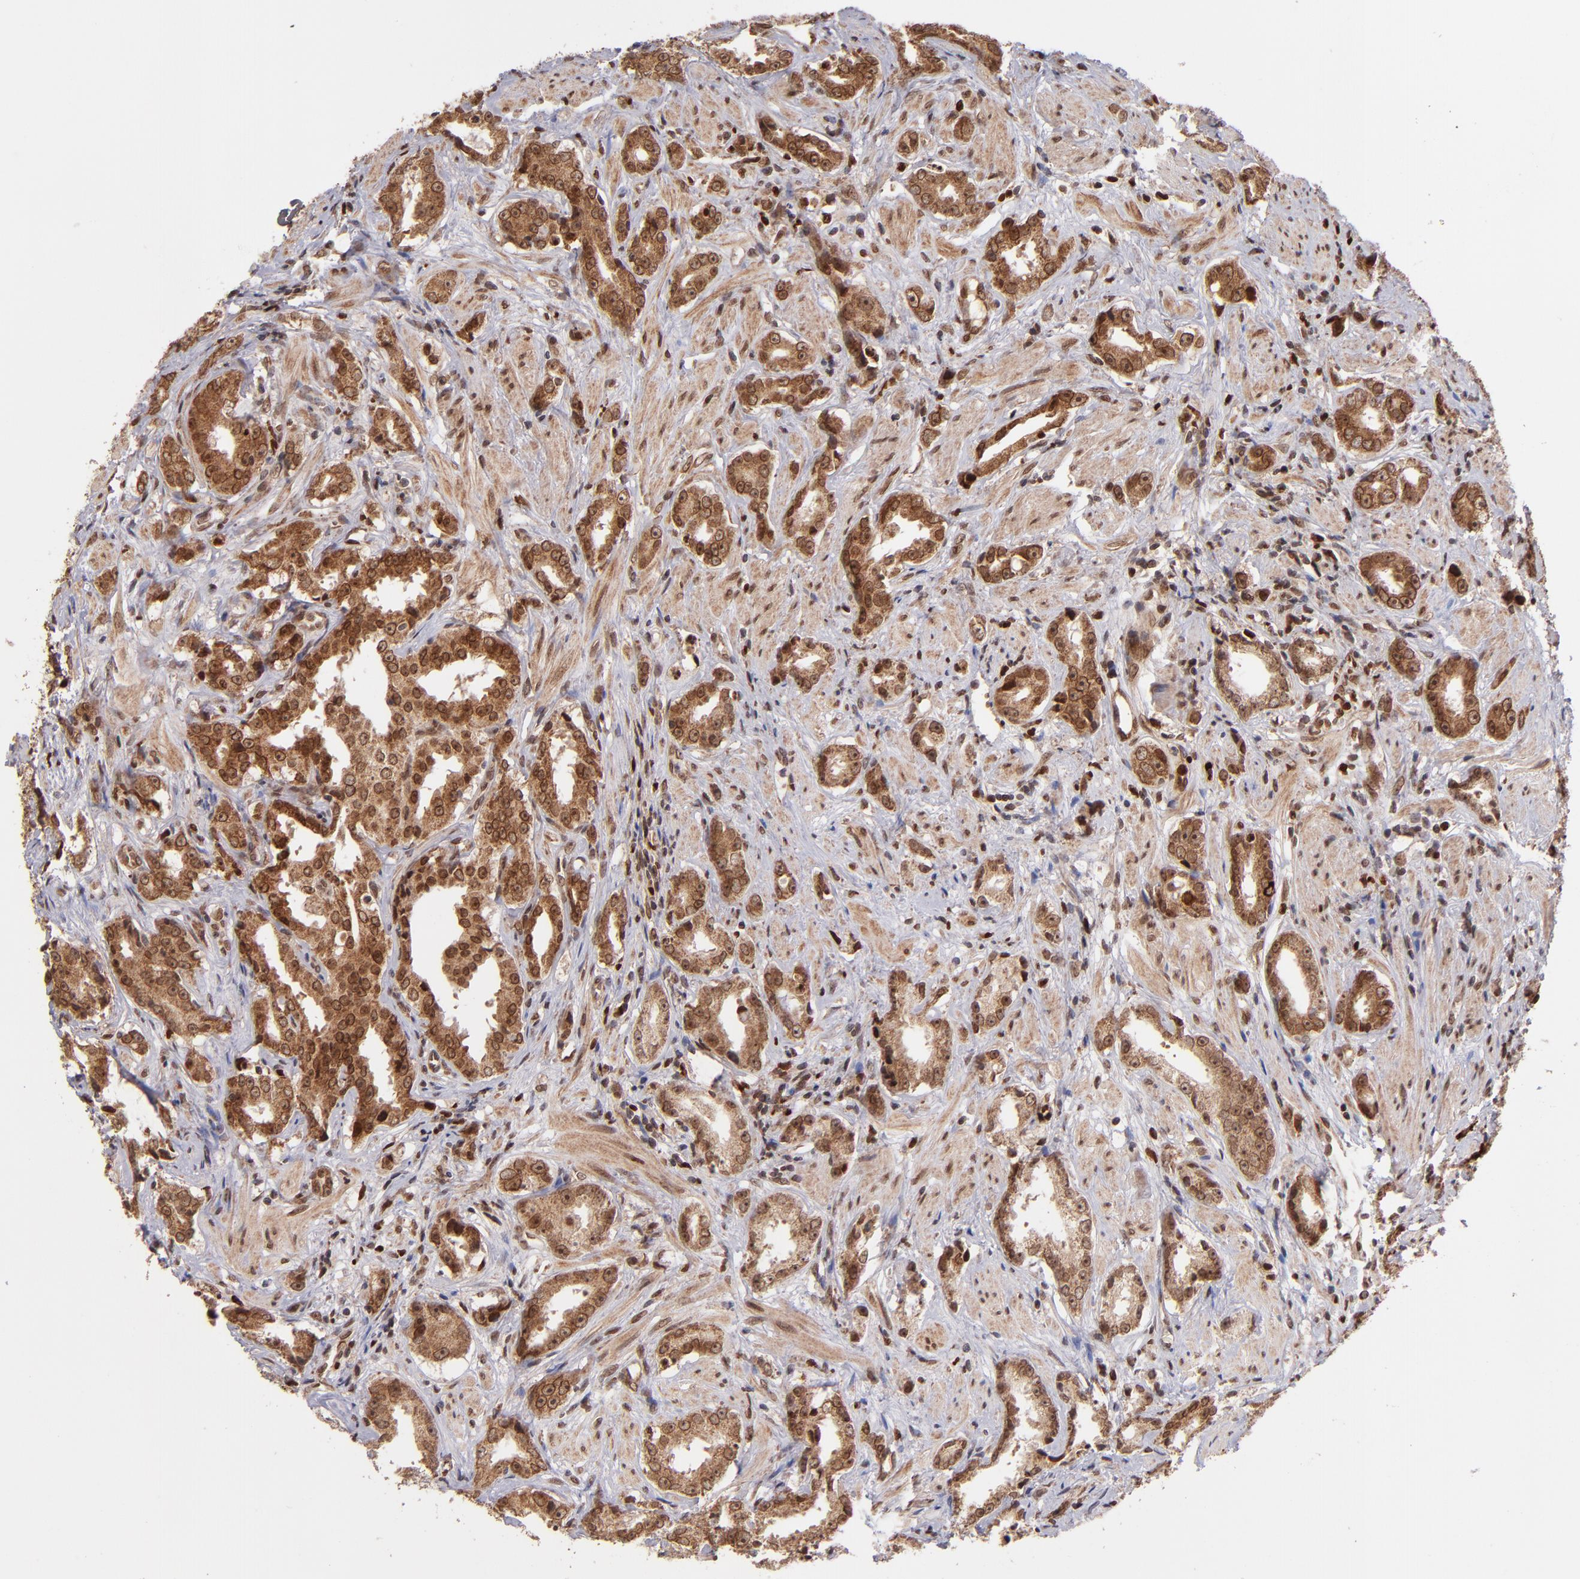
{"staining": {"intensity": "moderate", "quantity": ">75%", "location": "cytoplasmic/membranous,nuclear"}, "tissue": "prostate cancer", "cell_type": "Tumor cells", "image_type": "cancer", "snomed": [{"axis": "morphology", "description": "Adenocarcinoma, Medium grade"}, {"axis": "topography", "description": "Prostate"}], "caption": "There is medium levels of moderate cytoplasmic/membranous and nuclear positivity in tumor cells of prostate cancer (medium-grade adenocarcinoma), as demonstrated by immunohistochemical staining (brown color).", "gene": "TOP1MT", "patient": {"sex": "male", "age": 53}}